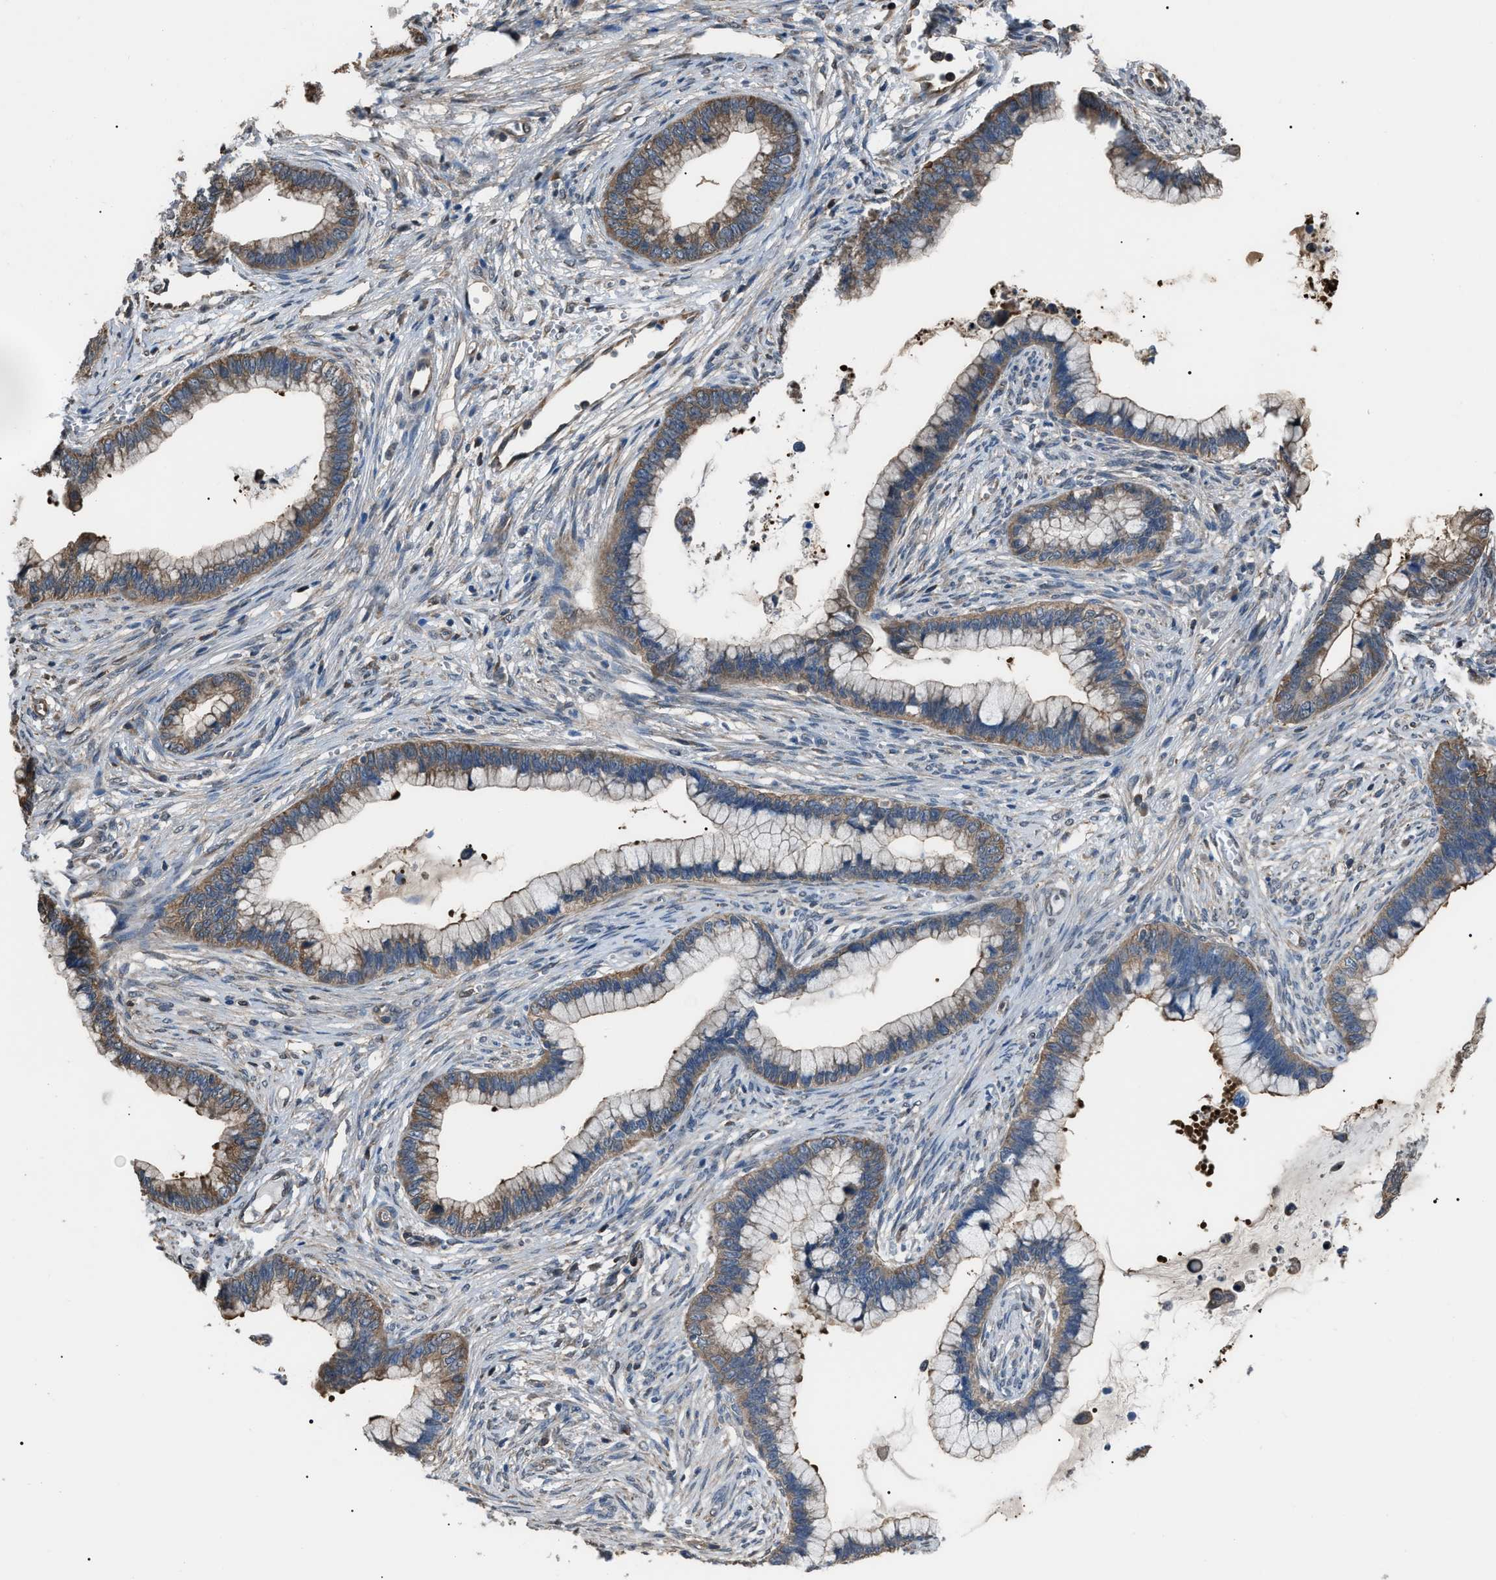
{"staining": {"intensity": "weak", "quantity": ">75%", "location": "cytoplasmic/membranous"}, "tissue": "cervical cancer", "cell_type": "Tumor cells", "image_type": "cancer", "snomed": [{"axis": "morphology", "description": "Adenocarcinoma, NOS"}, {"axis": "topography", "description": "Cervix"}], "caption": "Immunohistochemical staining of human cervical adenocarcinoma shows low levels of weak cytoplasmic/membranous positivity in approximately >75% of tumor cells.", "gene": "PDCD5", "patient": {"sex": "female", "age": 44}}